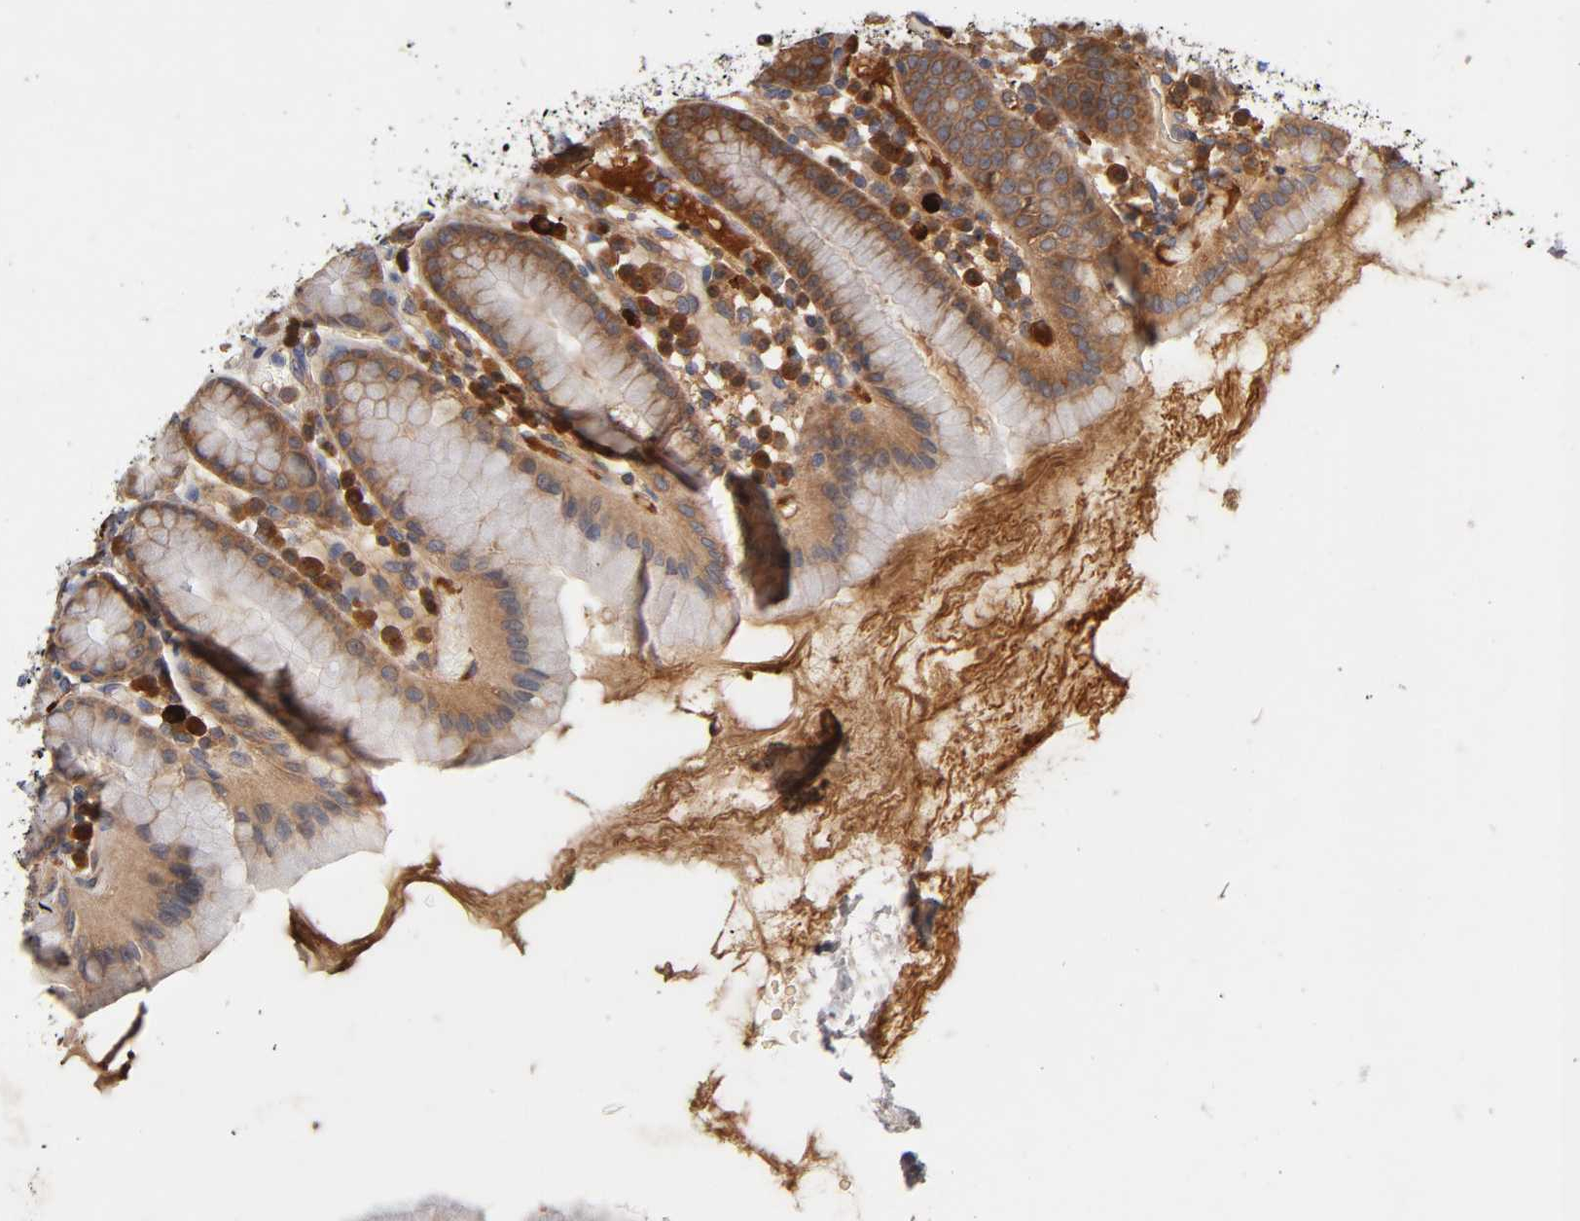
{"staining": {"intensity": "strong", "quantity": ">75%", "location": "cytoplasmic/membranous,nuclear"}, "tissue": "stomach", "cell_type": "Glandular cells", "image_type": "normal", "snomed": [{"axis": "morphology", "description": "Normal tissue, NOS"}, {"axis": "topography", "description": "Stomach, upper"}], "caption": "IHC staining of unremarkable stomach, which displays high levels of strong cytoplasmic/membranous,nuclear expression in about >75% of glandular cells indicating strong cytoplasmic/membranous,nuclear protein positivity. The staining was performed using DAB (brown) for protein detection and nuclei were counterstained in hematoxylin (blue).", "gene": "RPS29", "patient": {"sex": "male", "age": 68}}